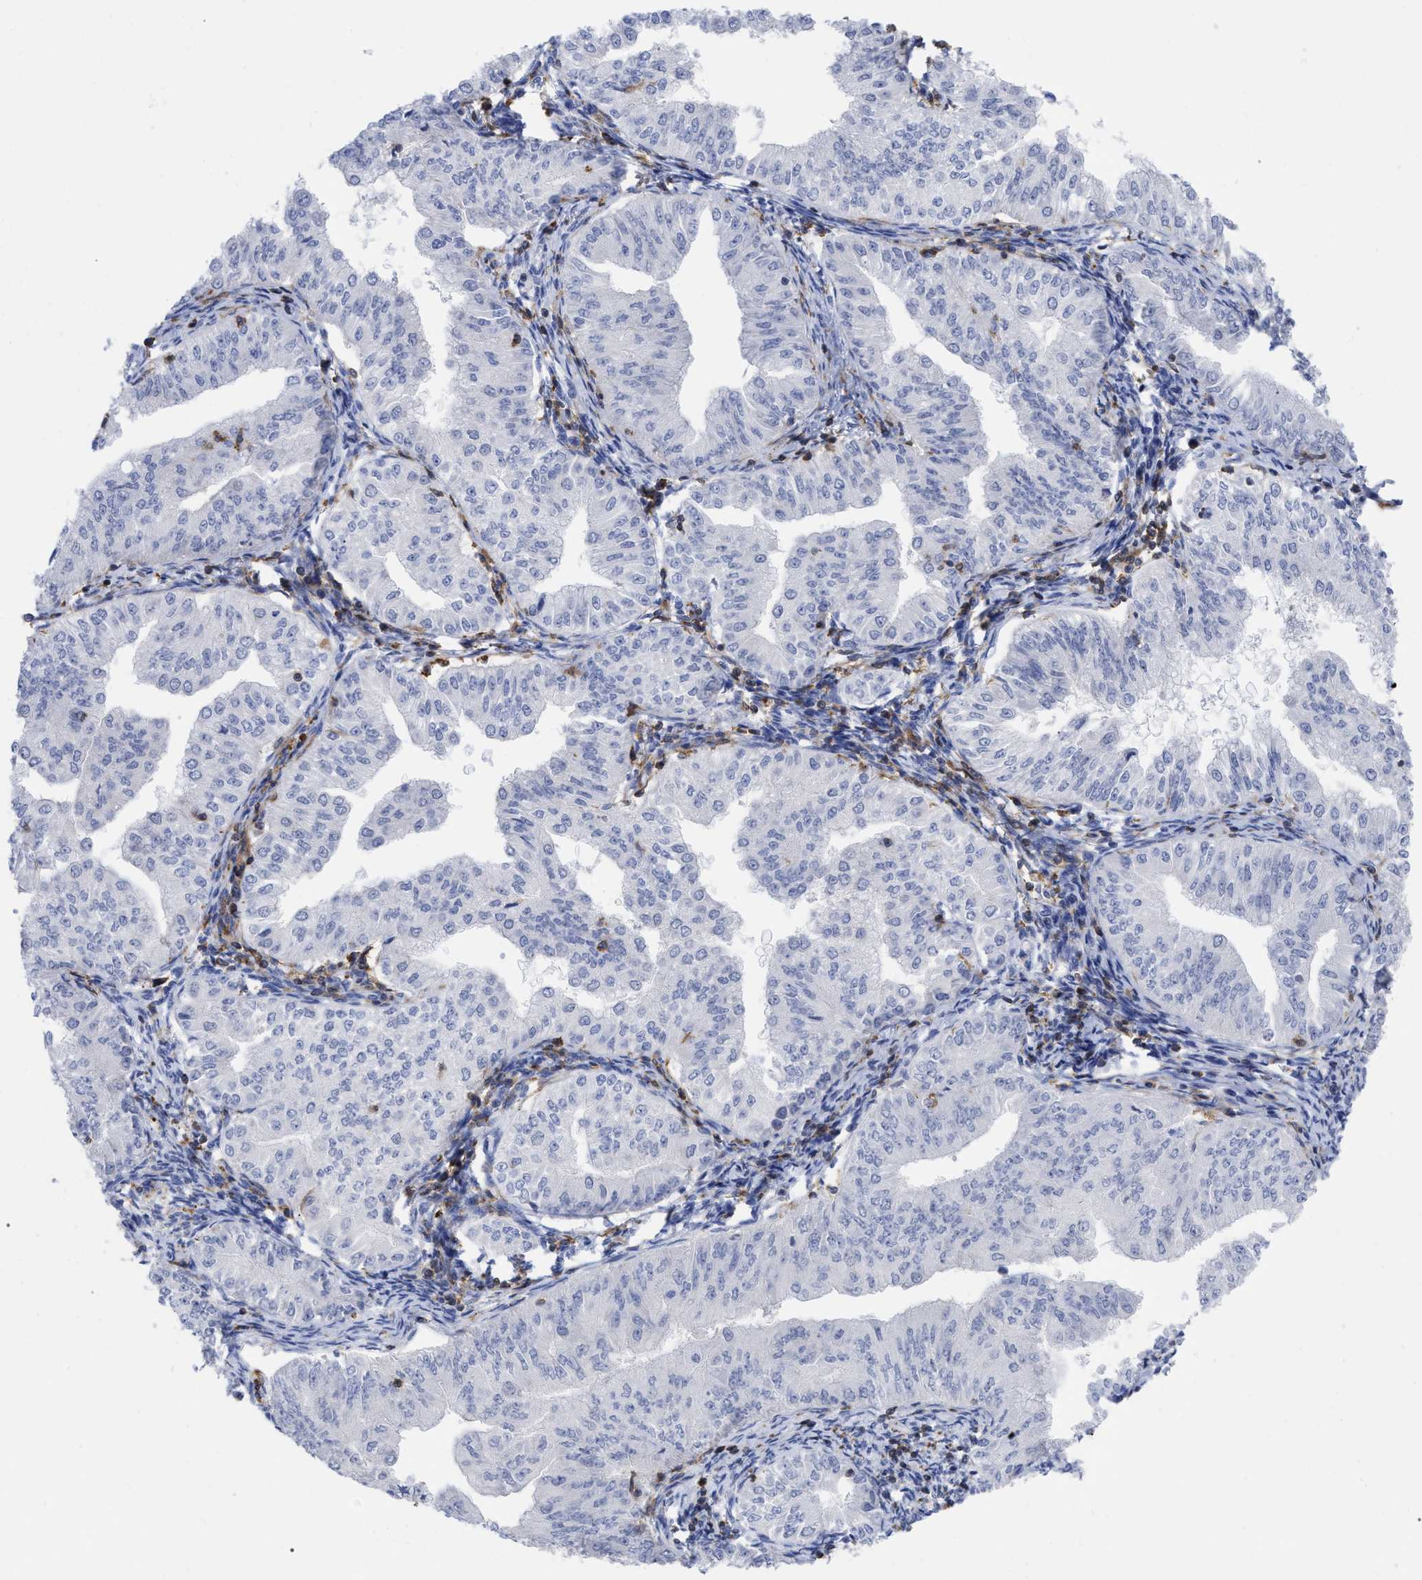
{"staining": {"intensity": "negative", "quantity": "none", "location": "none"}, "tissue": "endometrial cancer", "cell_type": "Tumor cells", "image_type": "cancer", "snomed": [{"axis": "morphology", "description": "Normal tissue, NOS"}, {"axis": "morphology", "description": "Adenocarcinoma, NOS"}, {"axis": "topography", "description": "Endometrium"}], "caption": "Tumor cells are negative for protein expression in human endometrial cancer (adenocarcinoma).", "gene": "HCLS1", "patient": {"sex": "female", "age": 53}}